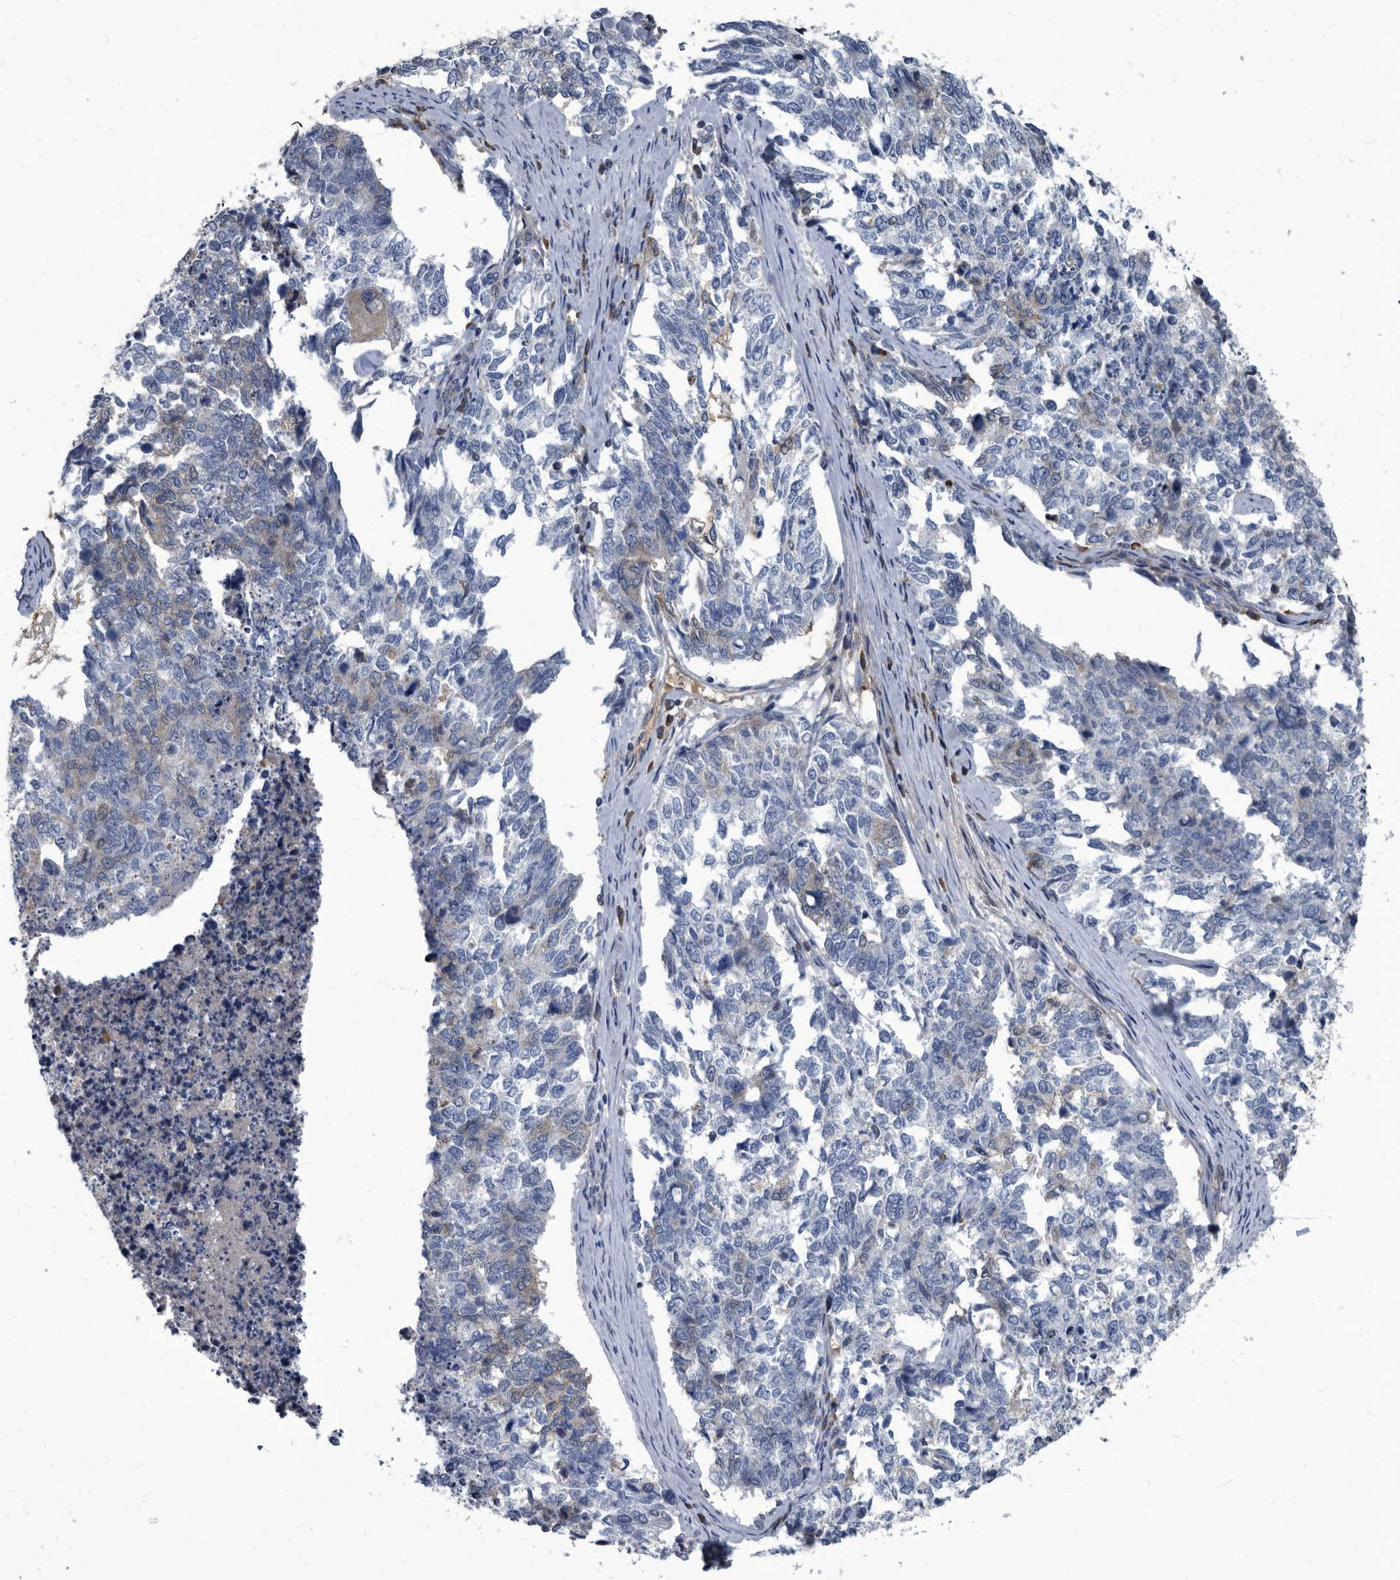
{"staining": {"intensity": "weak", "quantity": "<25%", "location": "cytoplasmic/membranous"}, "tissue": "cervical cancer", "cell_type": "Tumor cells", "image_type": "cancer", "snomed": [{"axis": "morphology", "description": "Squamous cell carcinoma, NOS"}, {"axis": "topography", "description": "Cervix"}], "caption": "DAB (3,3'-diaminobenzidine) immunohistochemical staining of cervical cancer (squamous cell carcinoma) displays no significant expression in tumor cells.", "gene": "CDV3", "patient": {"sex": "female", "age": 63}}